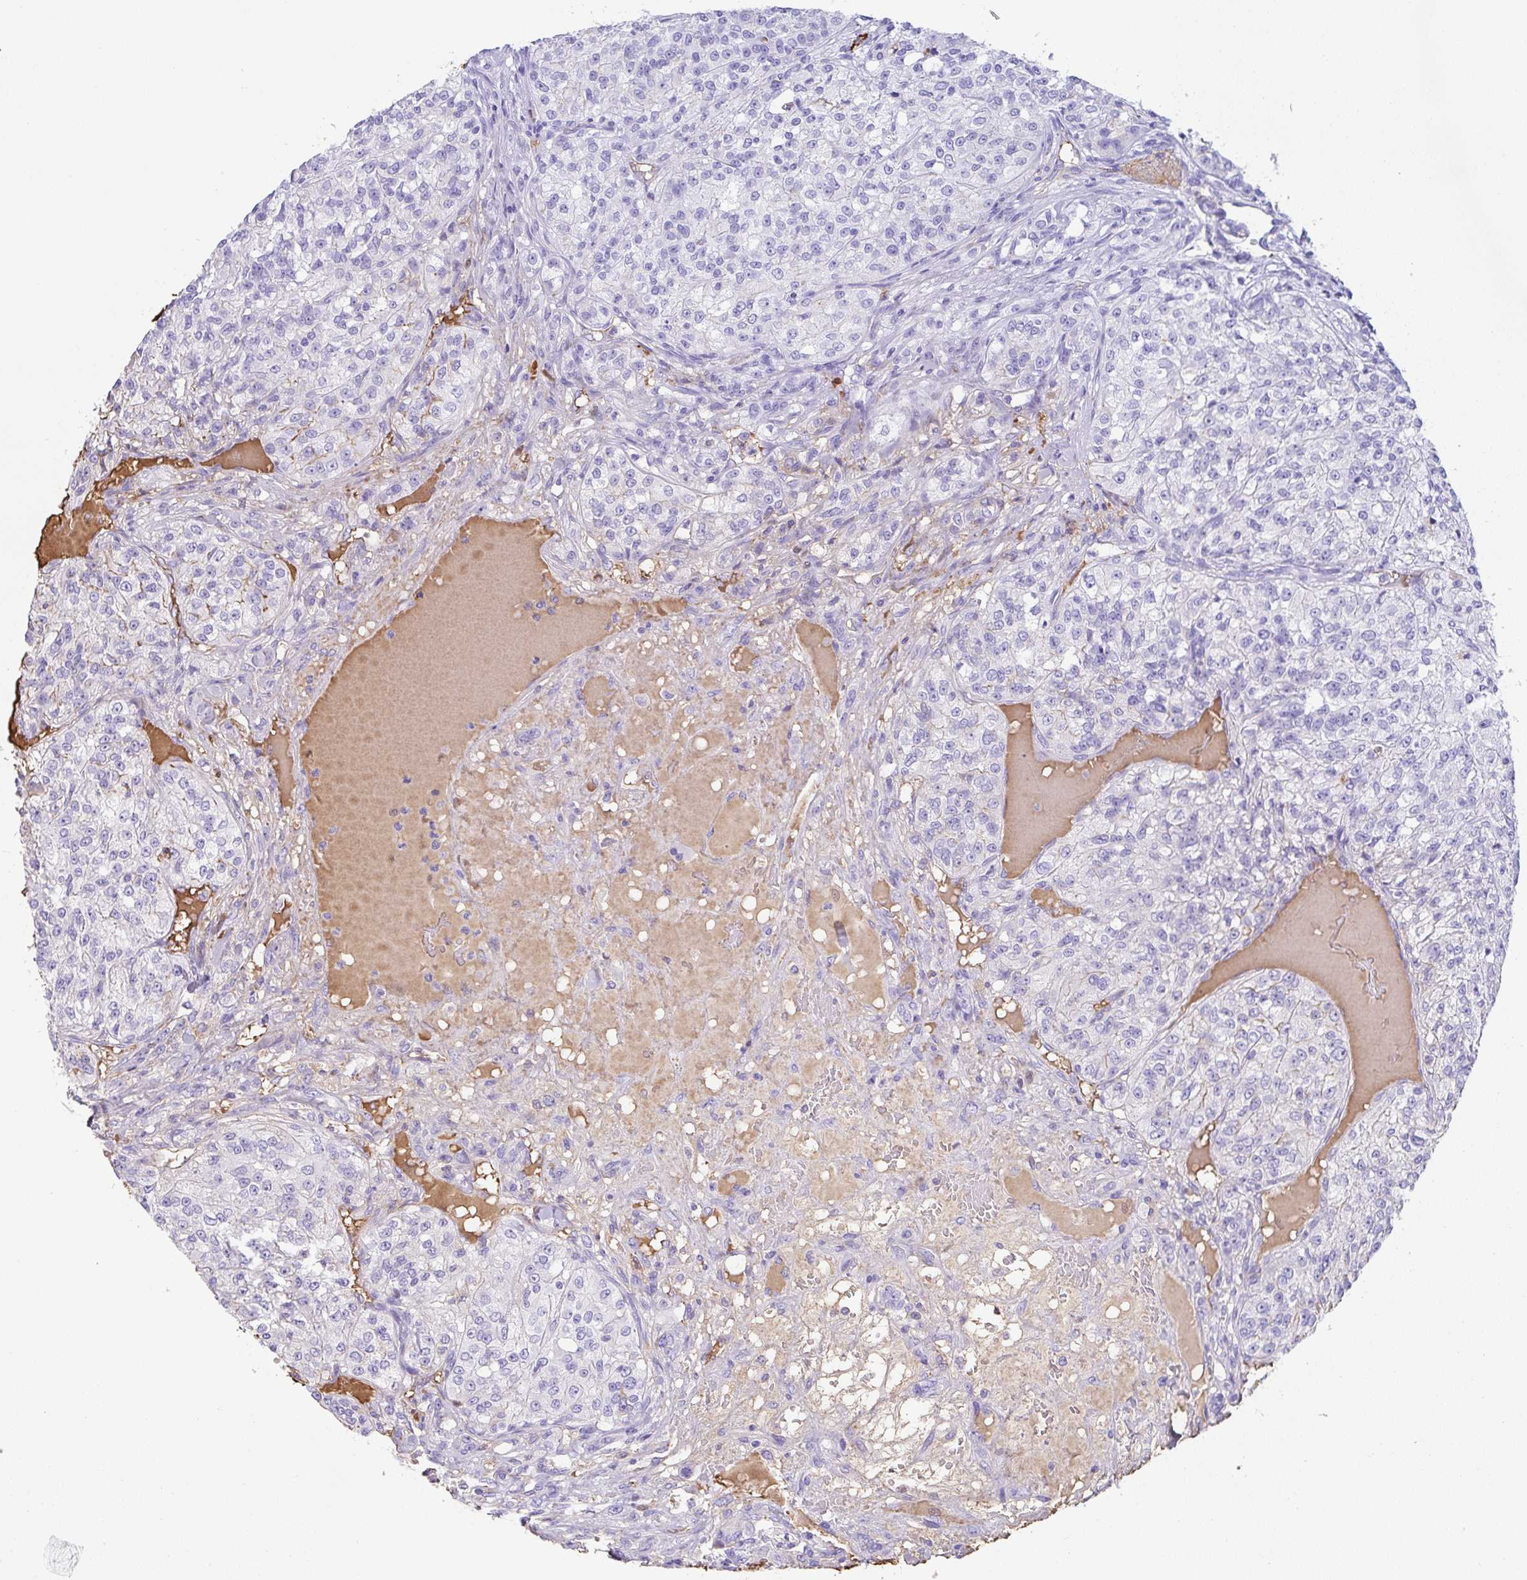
{"staining": {"intensity": "negative", "quantity": "none", "location": "none"}, "tissue": "renal cancer", "cell_type": "Tumor cells", "image_type": "cancer", "snomed": [{"axis": "morphology", "description": "Adenocarcinoma, NOS"}, {"axis": "topography", "description": "Kidney"}], "caption": "Immunohistochemistry (IHC) of human adenocarcinoma (renal) displays no staining in tumor cells. (Immunohistochemistry (IHC), brightfield microscopy, high magnification).", "gene": "HOXC12", "patient": {"sex": "female", "age": 63}}